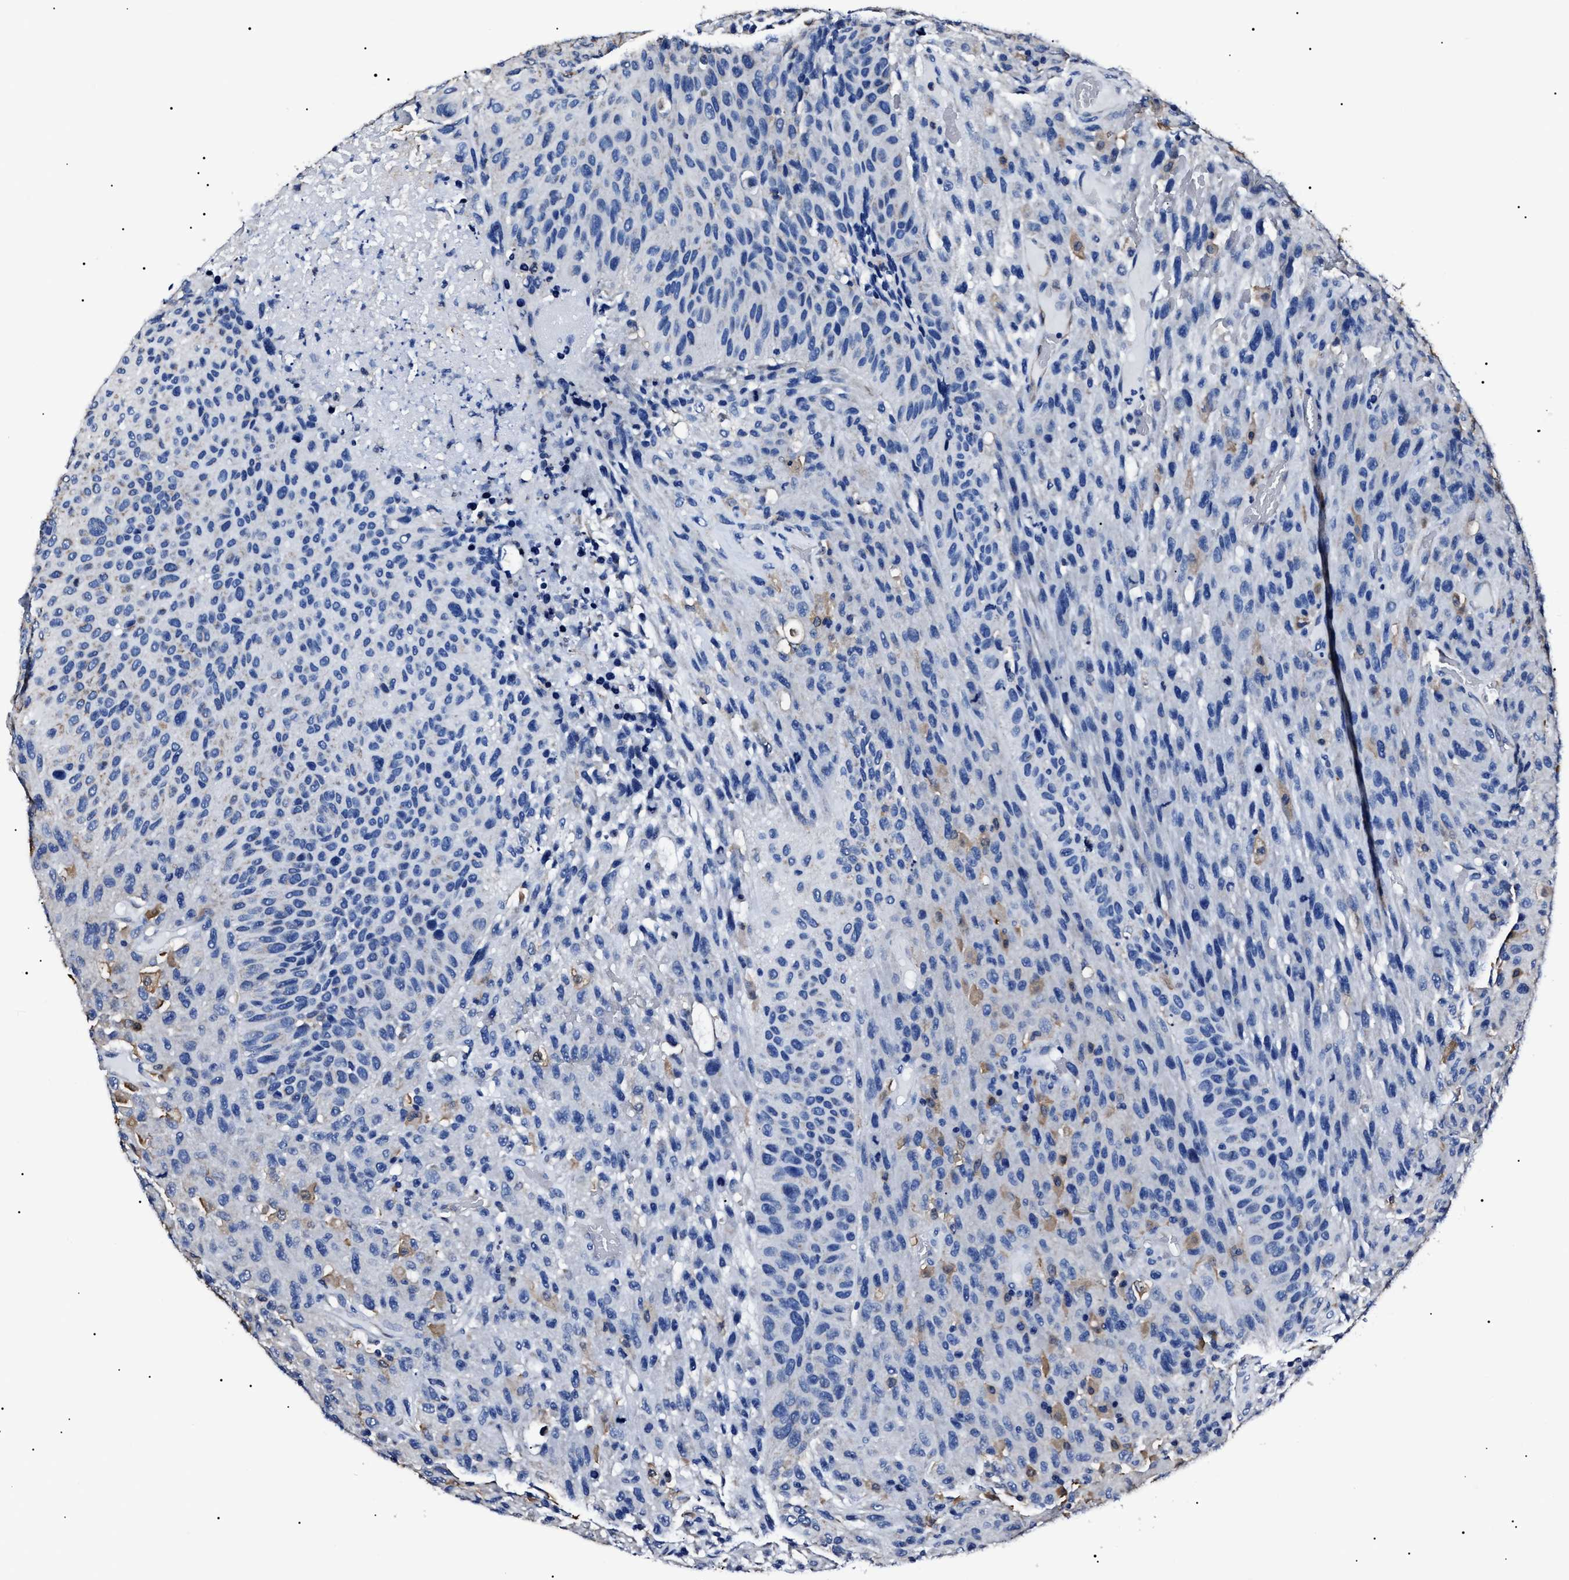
{"staining": {"intensity": "negative", "quantity": "none", "location": "none"}, "tissue": "urothelial cancer", "cell_type": "Tumor cells", "image_type": "cancer", "snomed": [{"axis": "morphology", "description": "Urothelial carcinoma, High grade"}, {"axis": "topography", "description": "Urinary bladder"}], "caption": "A high-resolution photomicrograph shows immunohistochemistry staining of urothelial cancer, which displays no significant staining in tumor cells.", "gene": "ALDH1A1", "patient": {"sex": "male", "age": 66}}